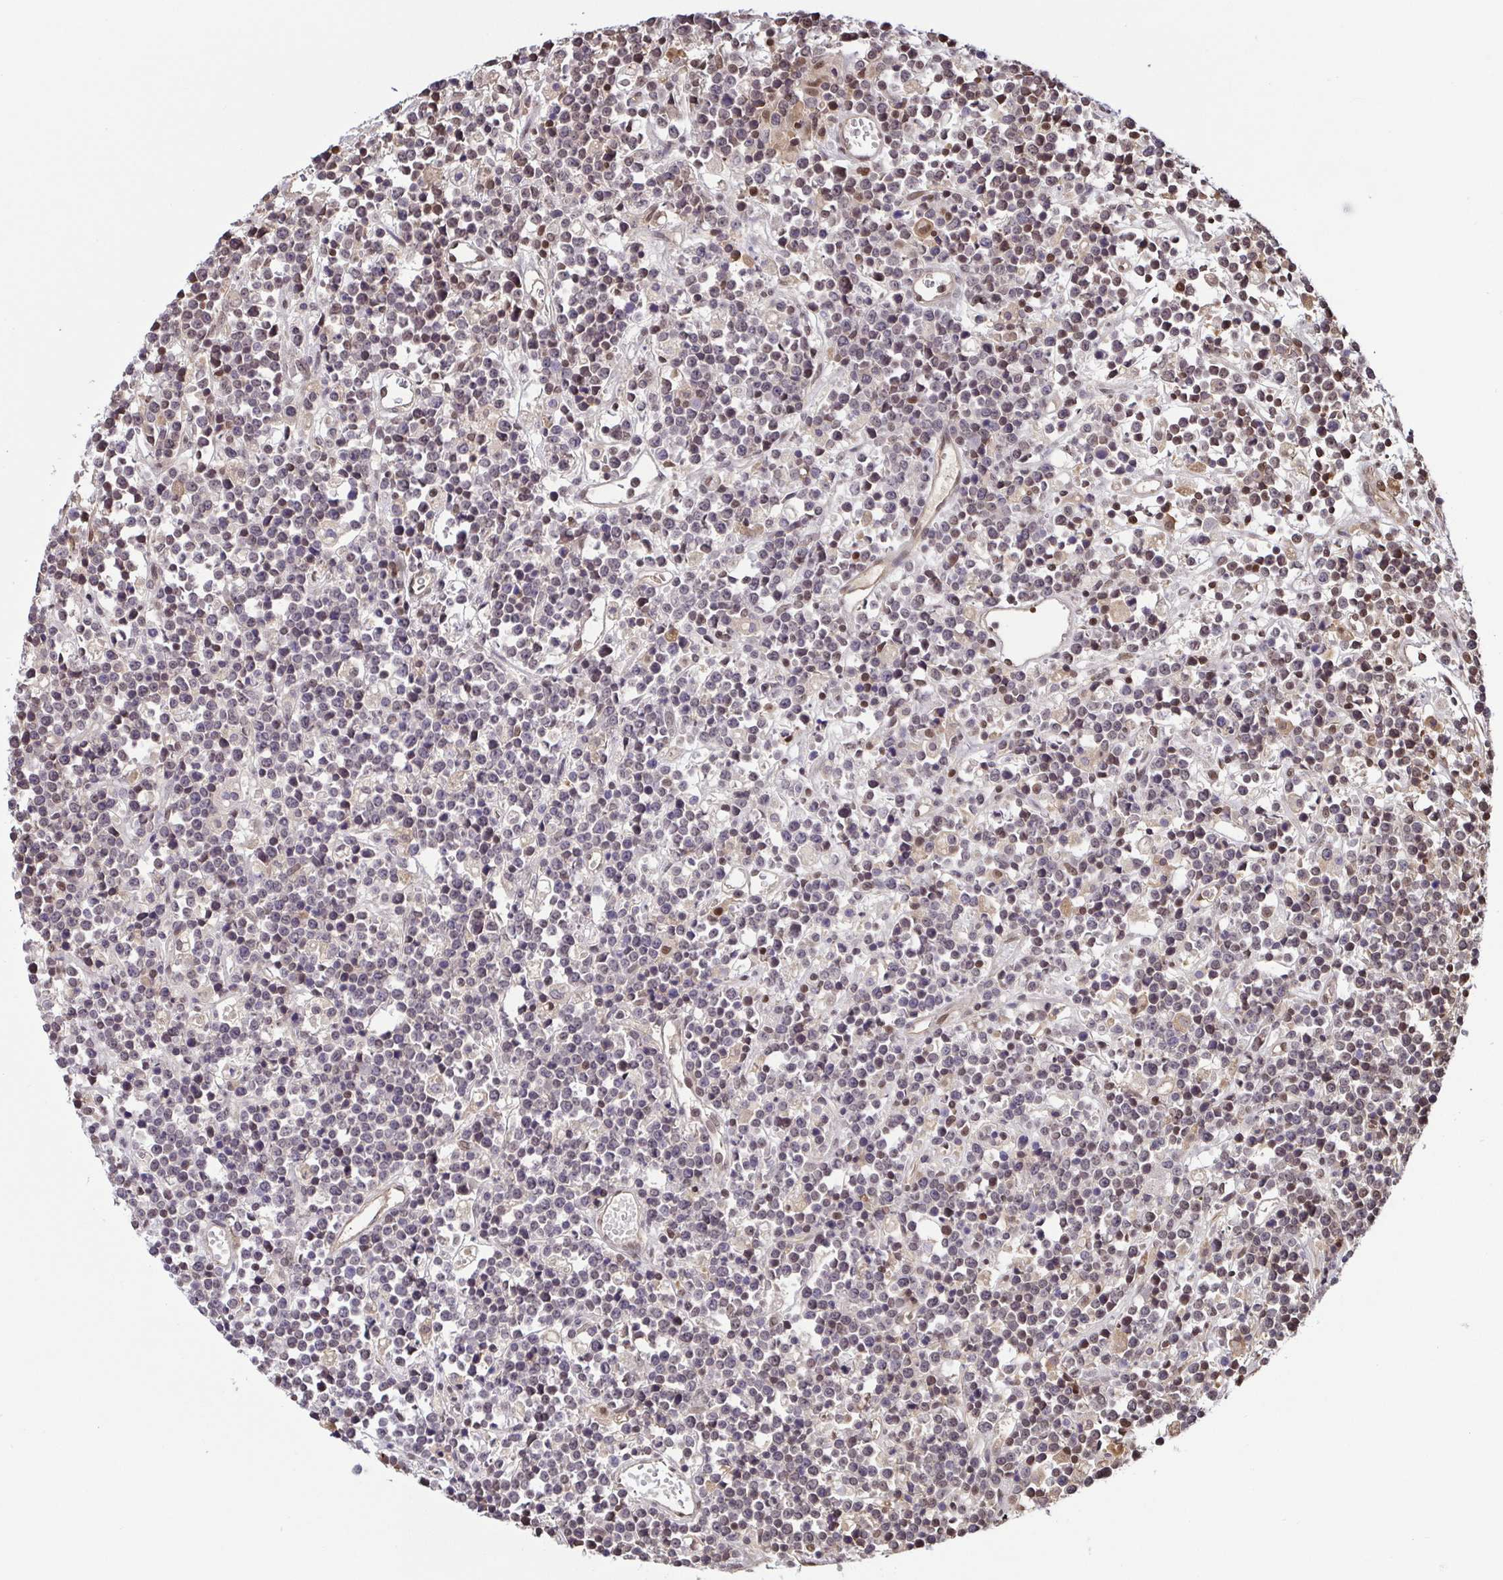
{"staining": {"intensity": "weak", "quantity": "<25%", "location": "nuclear"}, "tissue": "lymphoma", "cell_type": "Tumor cells", "image_type": "cancer", "snomed": [{"axis": "morphology", "description": "Malignant lymphoma, non-Hodgkin's type, High grade"}, {"axis": "topography", "description": "Ovary"}], "caption": "Immunohistochemistry micrograph of neoplastic tissue: lymphoma stained with DAB (3,3'-diaminobenzidine) demonstrates no significant protein staining in tumor cells. The staining was performed using DAB to visualize the protein expression in brown, while the nuclei were stained in blue with hematoxylin (Magnification: 20x).", "gene": "PSMB9", "patient": {"sex": "female", "age": 56}}